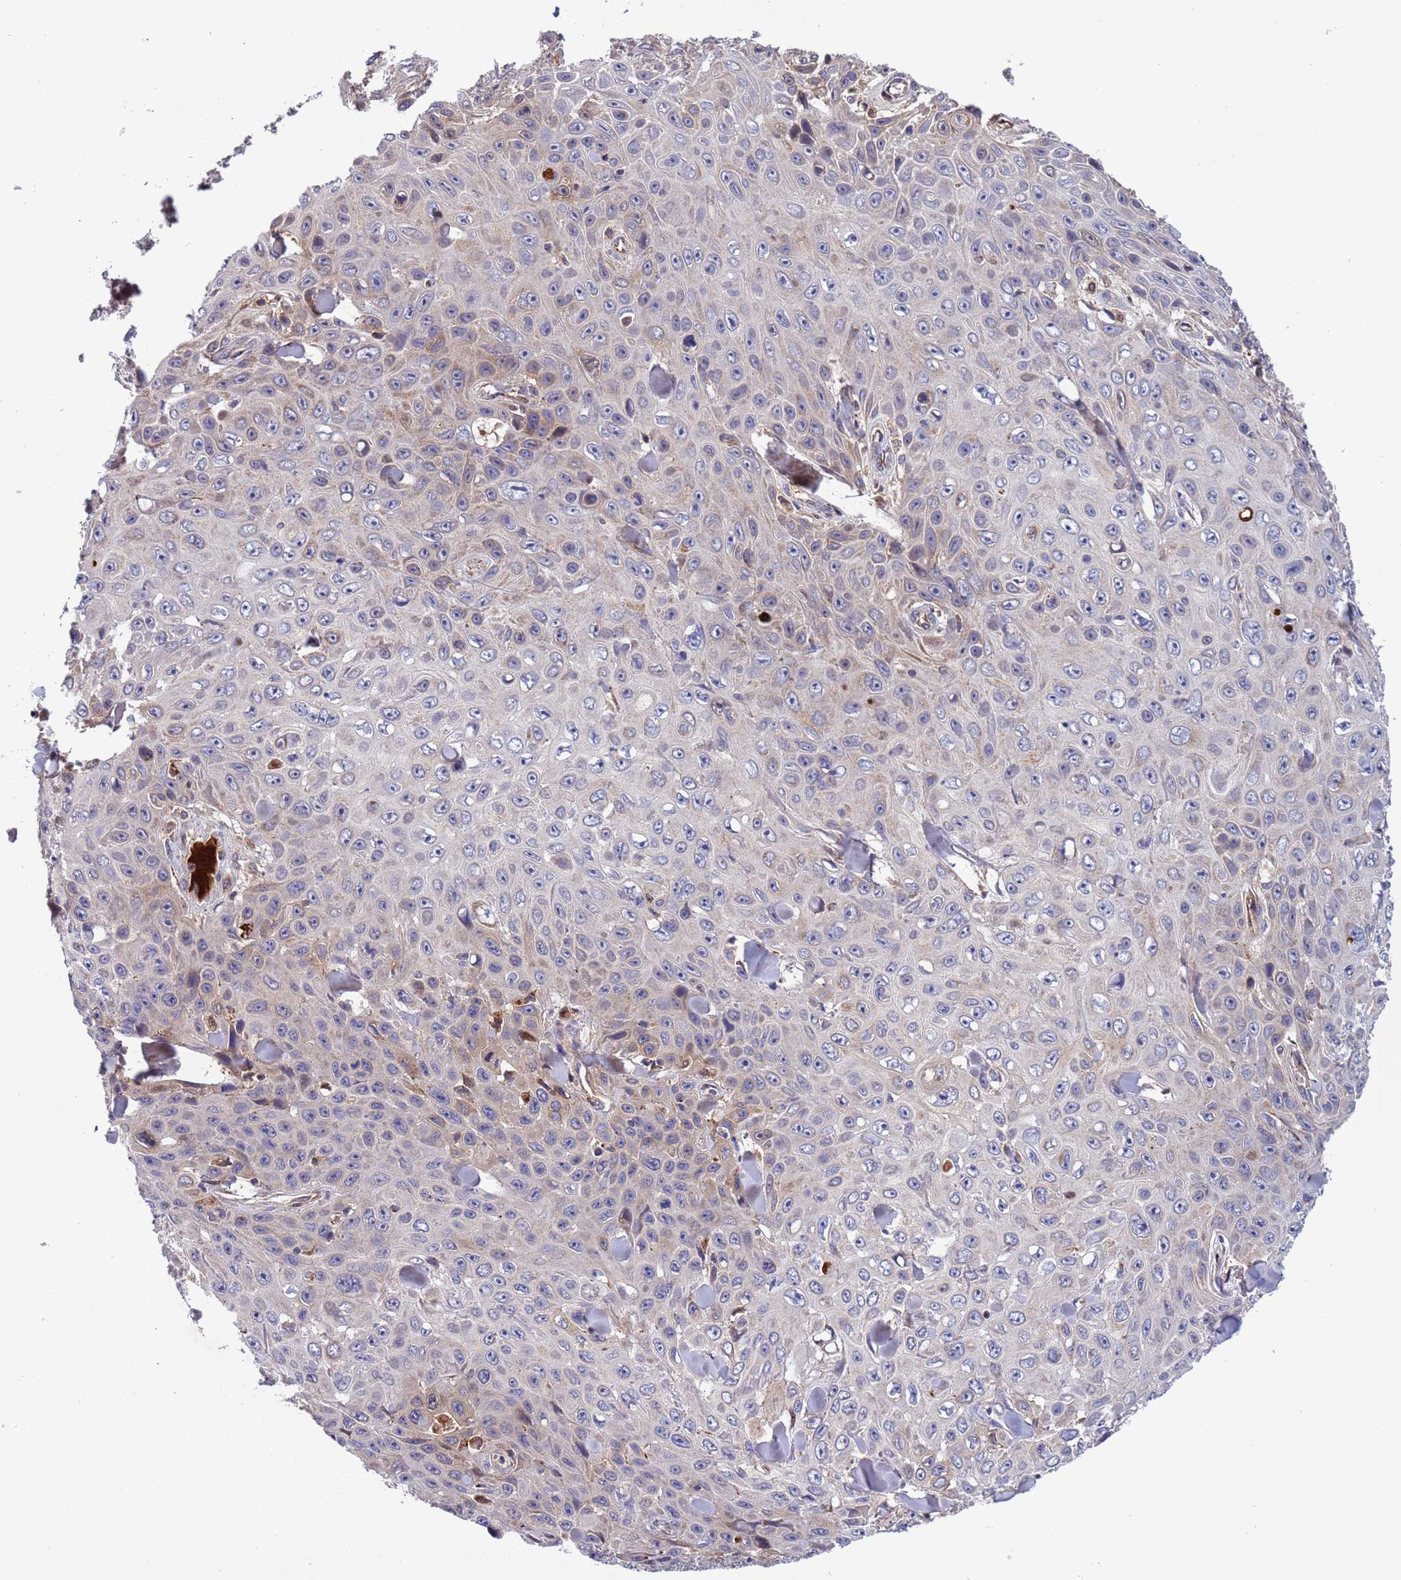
{"staining": {"intensity": "negative", "quantity": "none", "location": "none"}, "tissue": "skin cancer", "cell_type": "Tumor cells", "image_type": "cancer", "snomed": [{"axis": "morphology", "description": "Basal cell carcinoma"}, {"axis": "topography", "description": "Skin"}], "caption": "High magnification brightfield microscopy of skin cancer (basal cell carcinoma) stained with DAB (brown) and counterstained with hematoxylin (blue): tumor cells show no significant positivity. (Stains: DAB immunohistochemistry with hematoxylin counter stain, Microscopy: brightfield microscopy at high magnification).", "gene": "PARP16", "patient": {"sex": "male", "age": 73}}